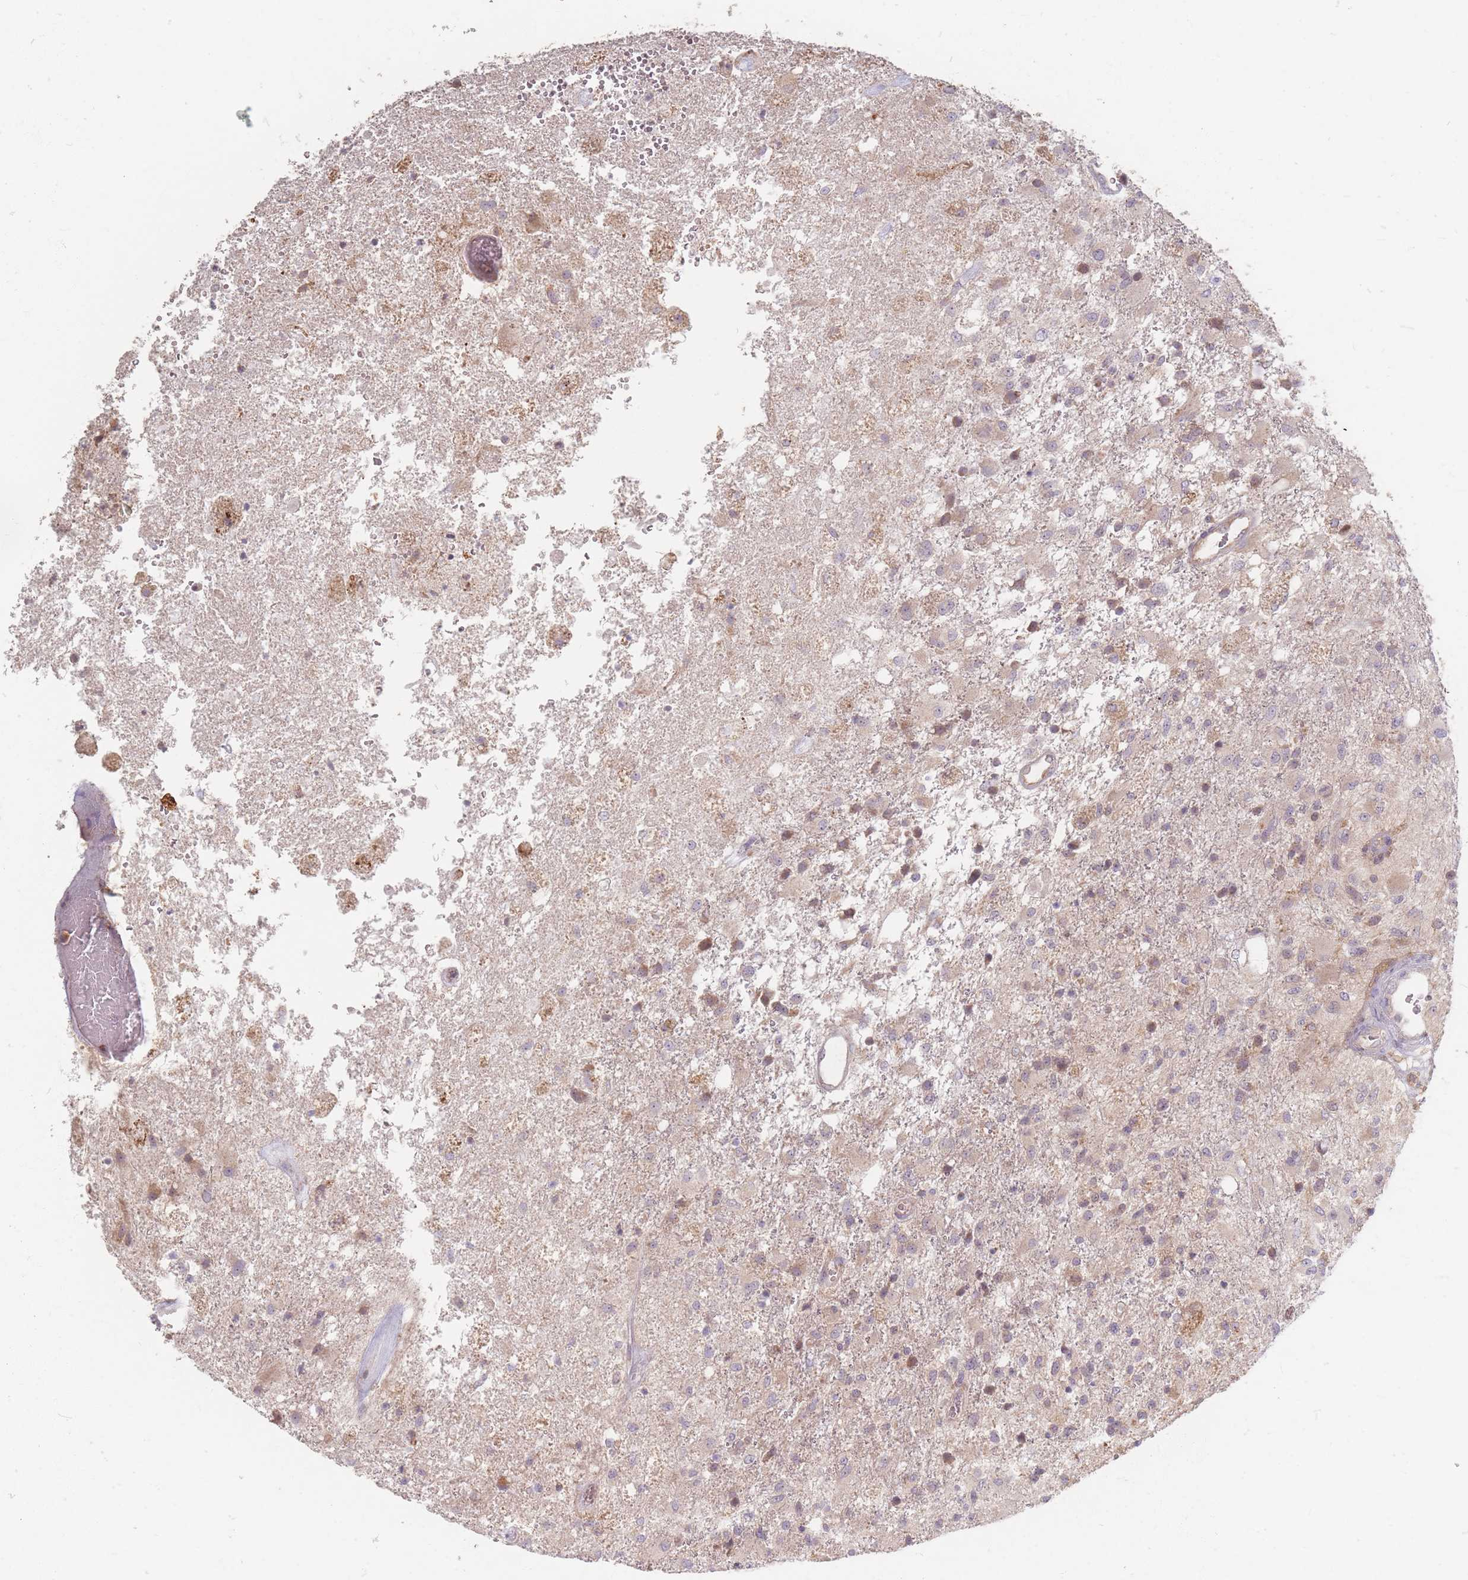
{"staining": {"intensity": "weak", "quantity": "25%-75%", "location": "cytoplasmic/membranous"}, "tissue": "glioma", "cell_type": "Tumor cells", "image_type": "cancer", "snomed": [{"axis": "morphology", "description": "Glioma, malignant, High grade"}, {"axis": "topography", "description": "Brain"}], "caption": "Glioma stained with a brown dye demonstrates weak cytoplasmic/membranous positive staining in about 25%-75% of tumor cells.", "gene": "SMIM14", "patient": {"sex": "female", "age": 74}}